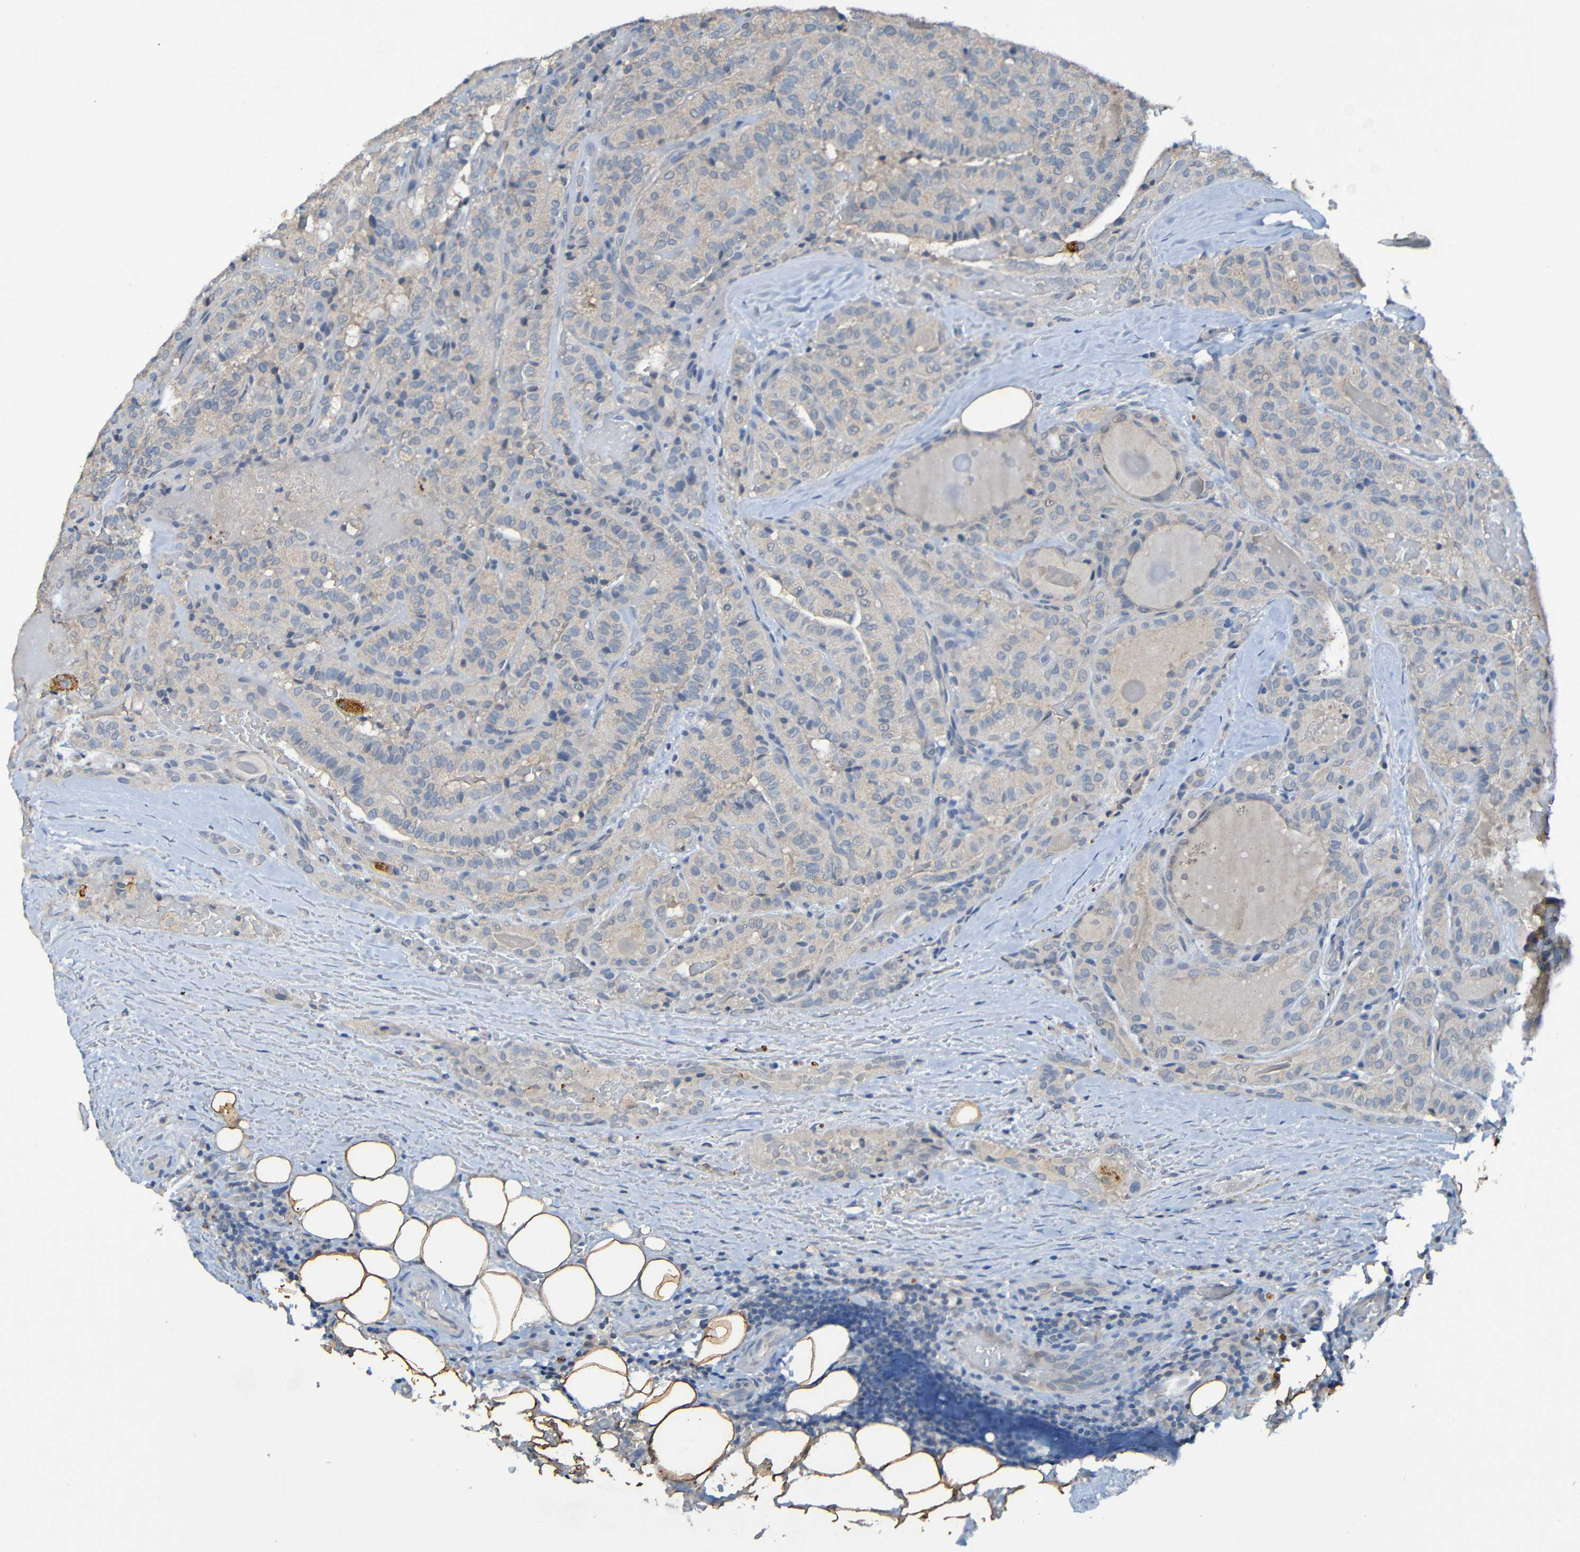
{"staining": {"intensity": "weak", "quantity": ">75%", "location": "cytoplasmic/membranous"}, "tissue": "head and neck cancer", "cell_type": "Tumor cells", "image_type": "cancer", "snomed": [{"axis": "morphology", "description": "Squamous cell carcinoma, NOS"}, {"axis": "topography", "description": "Oral tissue"}, {"axis": "topography", "description": "Head-Neck"}], "caption": "The immunohistochemical stain highlights weak cytoplasmic/membranous staining in tumor cells of head and neck cancer tissue.", "gene": "LRRC70", "patient": {"sex": "female", "age": 50}}